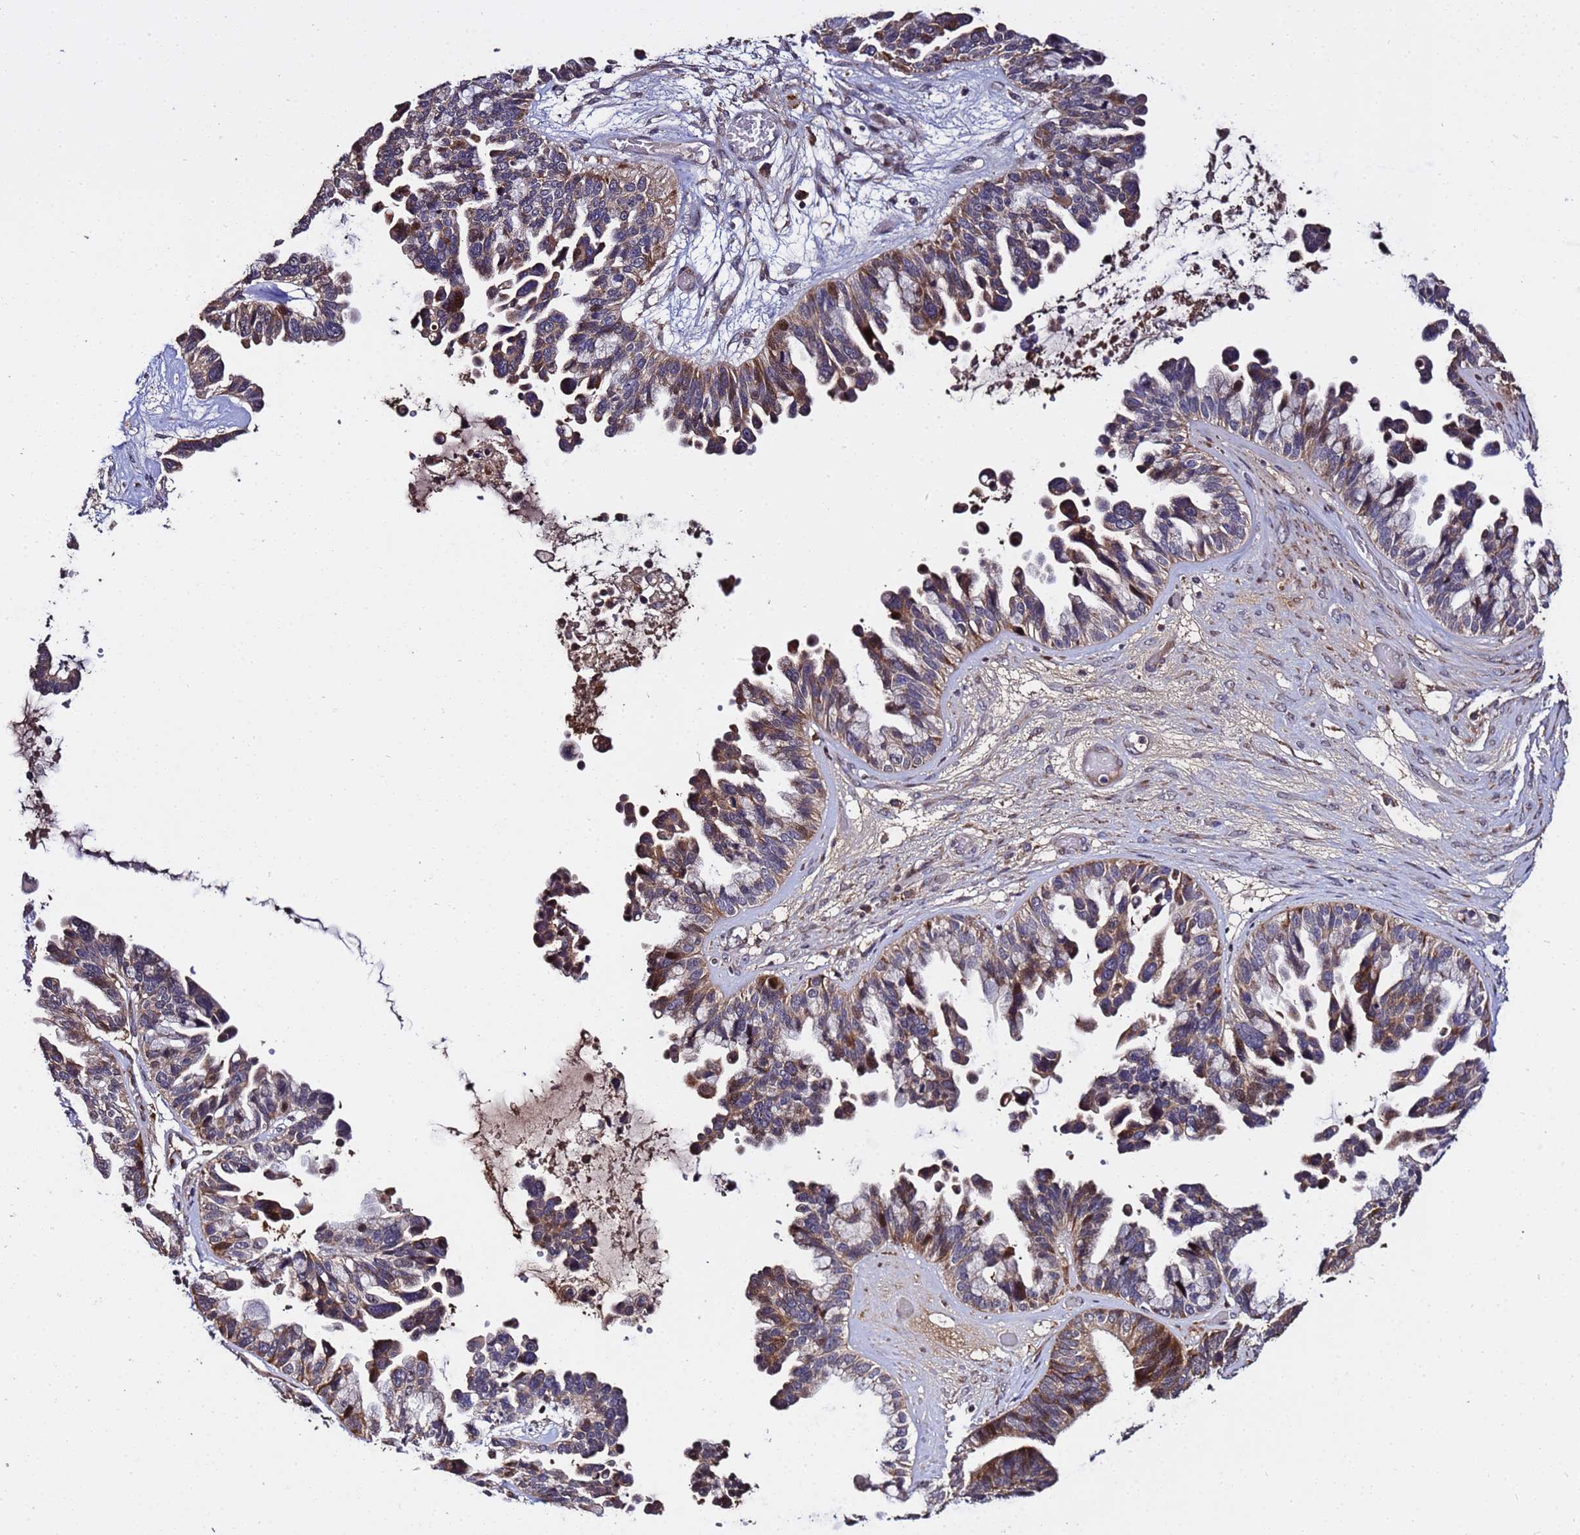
{"staining": {"intensity": "moderate", "quantity": ">75%", "location": "cytoplasmic/membranous"}, "tissue": "ovarian cancer", "cell_type": "Tumor cells", "image_type": "cancer", "snomed": [{"axis": "morphology", "description": "Cystadenocarcinoma, serous, NOS"}, {"axis": "topography", "description": "Ovary"}], "caption": "Immunohistochemical staining of human ovarian cancer demonstrates medium levels of moderate cytoplasmic/membranous staining in about >75% of tumor cells.", "gene": "WNK4", "patient": {"sex": "female", "age": 56}}